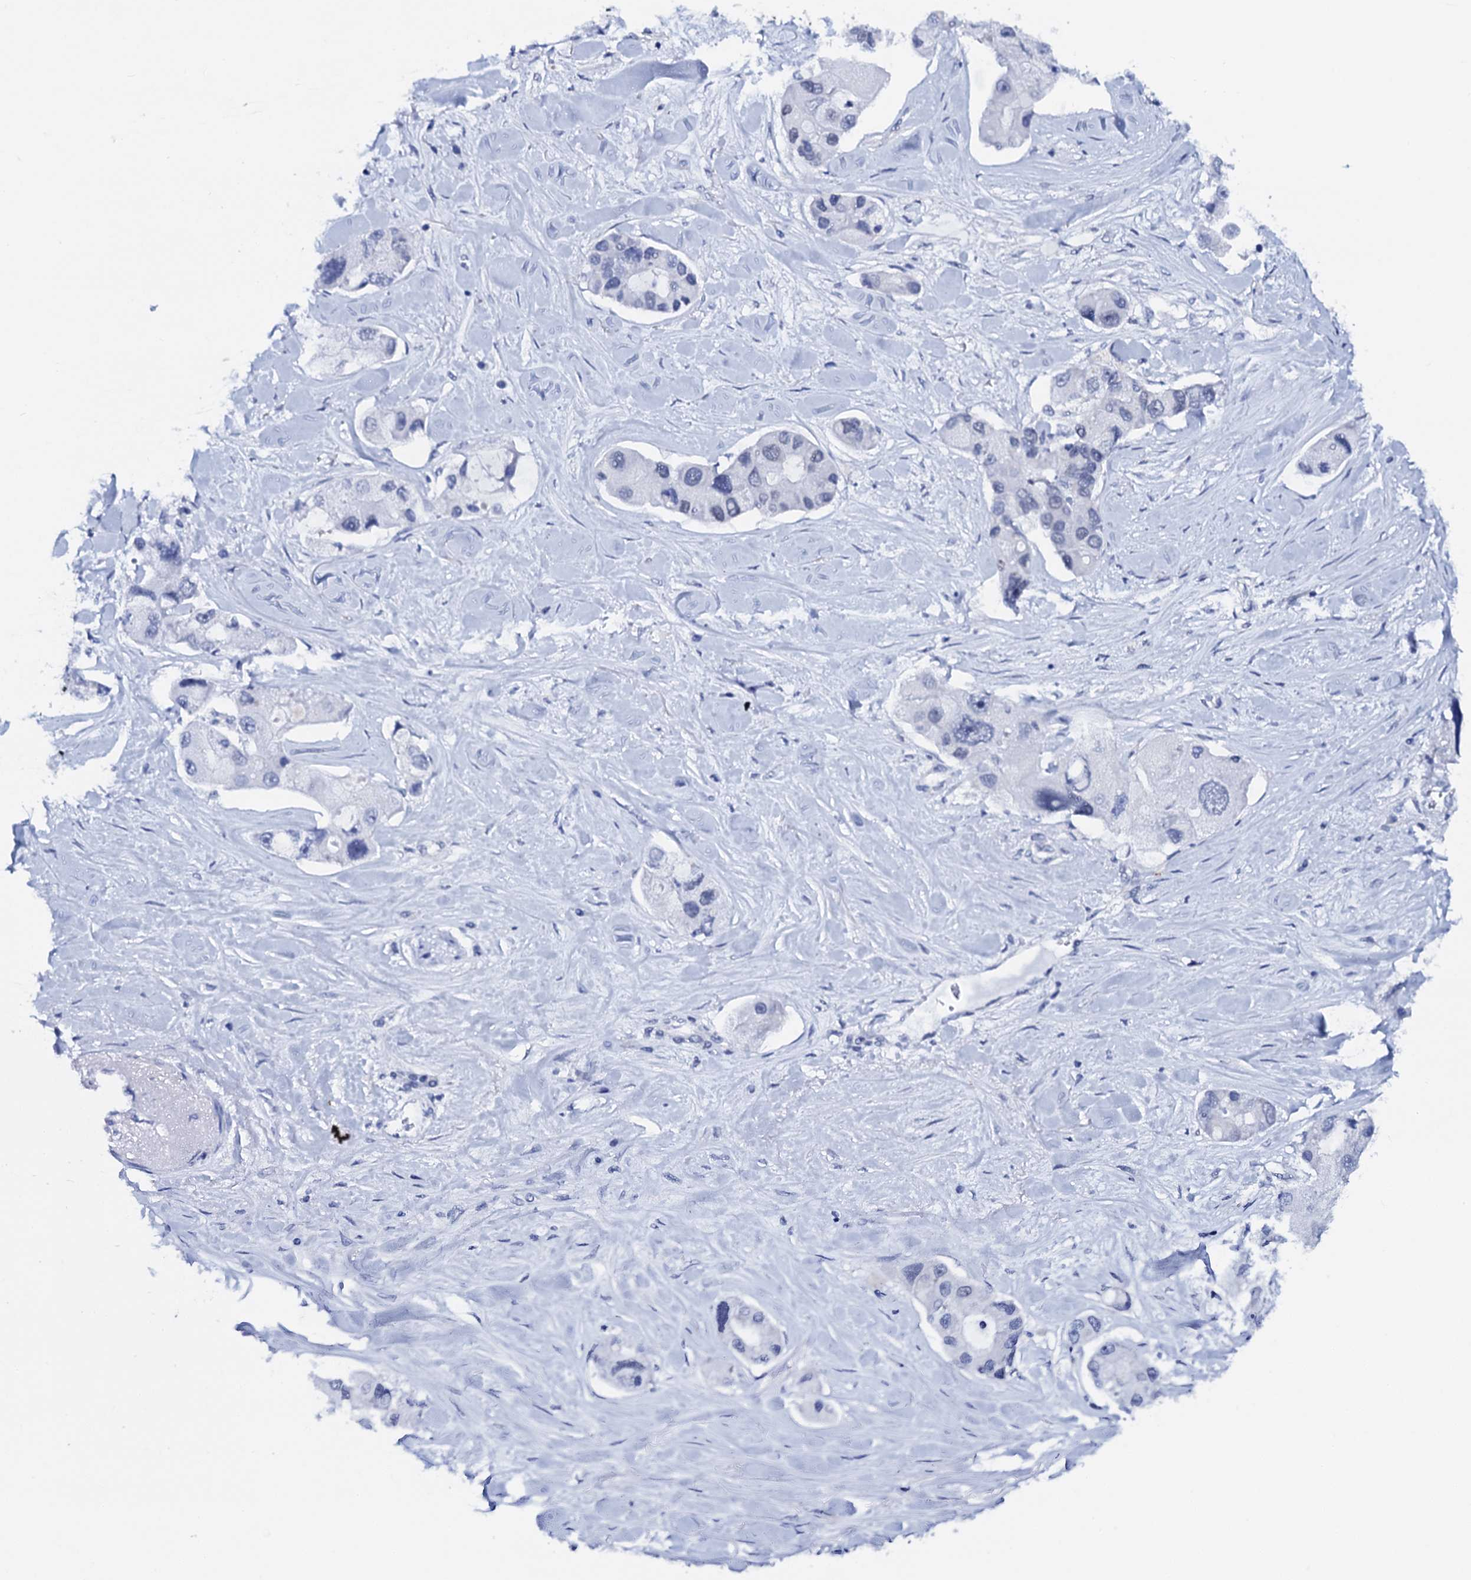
{"staining": {"intensity": "negative", "quantity": "none", "location": "none"}, "tissue": "lung cancer", "cell_type": "Tumor cells", "image_type": "cancer", "snomed": [{"axis": "morphology", "description": "Adenocarcinoma, NOS"}, {"axis": "topography", "description": "Lung"}], "caption": "The immunohistochemistry (IHC) histopathology image has no significant positivity in tumor cells of adenocarcinoma (lung) tissue. (Immunohistochemistry, brightfield microscopy, high magnification).", "gene": "C16orf87", "patient": {"sex": "female", "age": 54}}